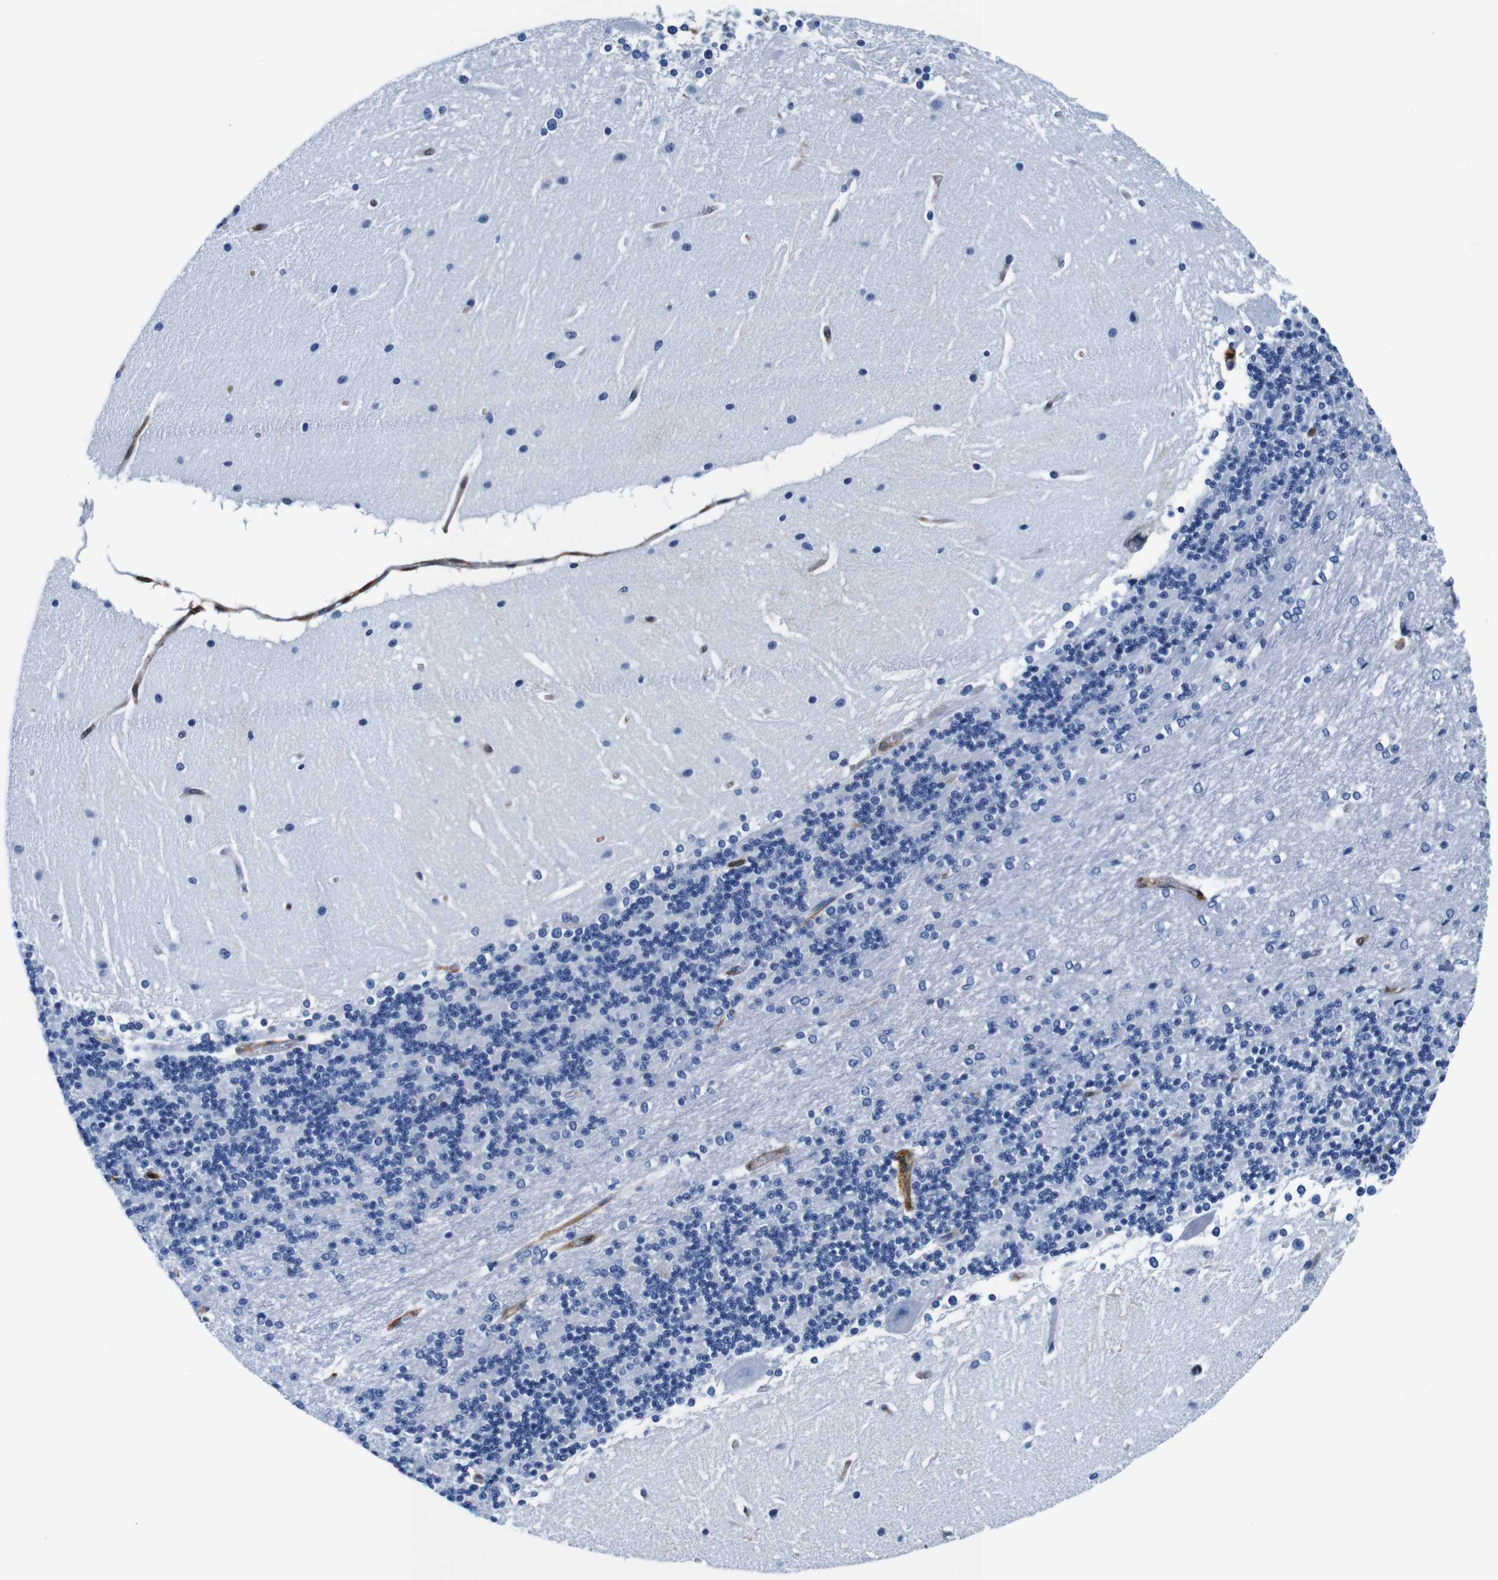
{"staining": {"intensity": "negative", "quantity": "none", "location": "none"}, "tissue": "cerebellum", "cell_type": "Cells in granular layer", "image_type": "normal", "snomed": [{"axis": "morphology", "description": "Normal tissue, NOS"}, {"axis": "topography", "description": "Cerebellum"}], "caption": "The immunohistochemistry (IHC) photomicrograph has no significant staining in cells in granular layer of cerebellum.", "gene": "ANXA1", "patient": {"sex": "female", "age": 19}}